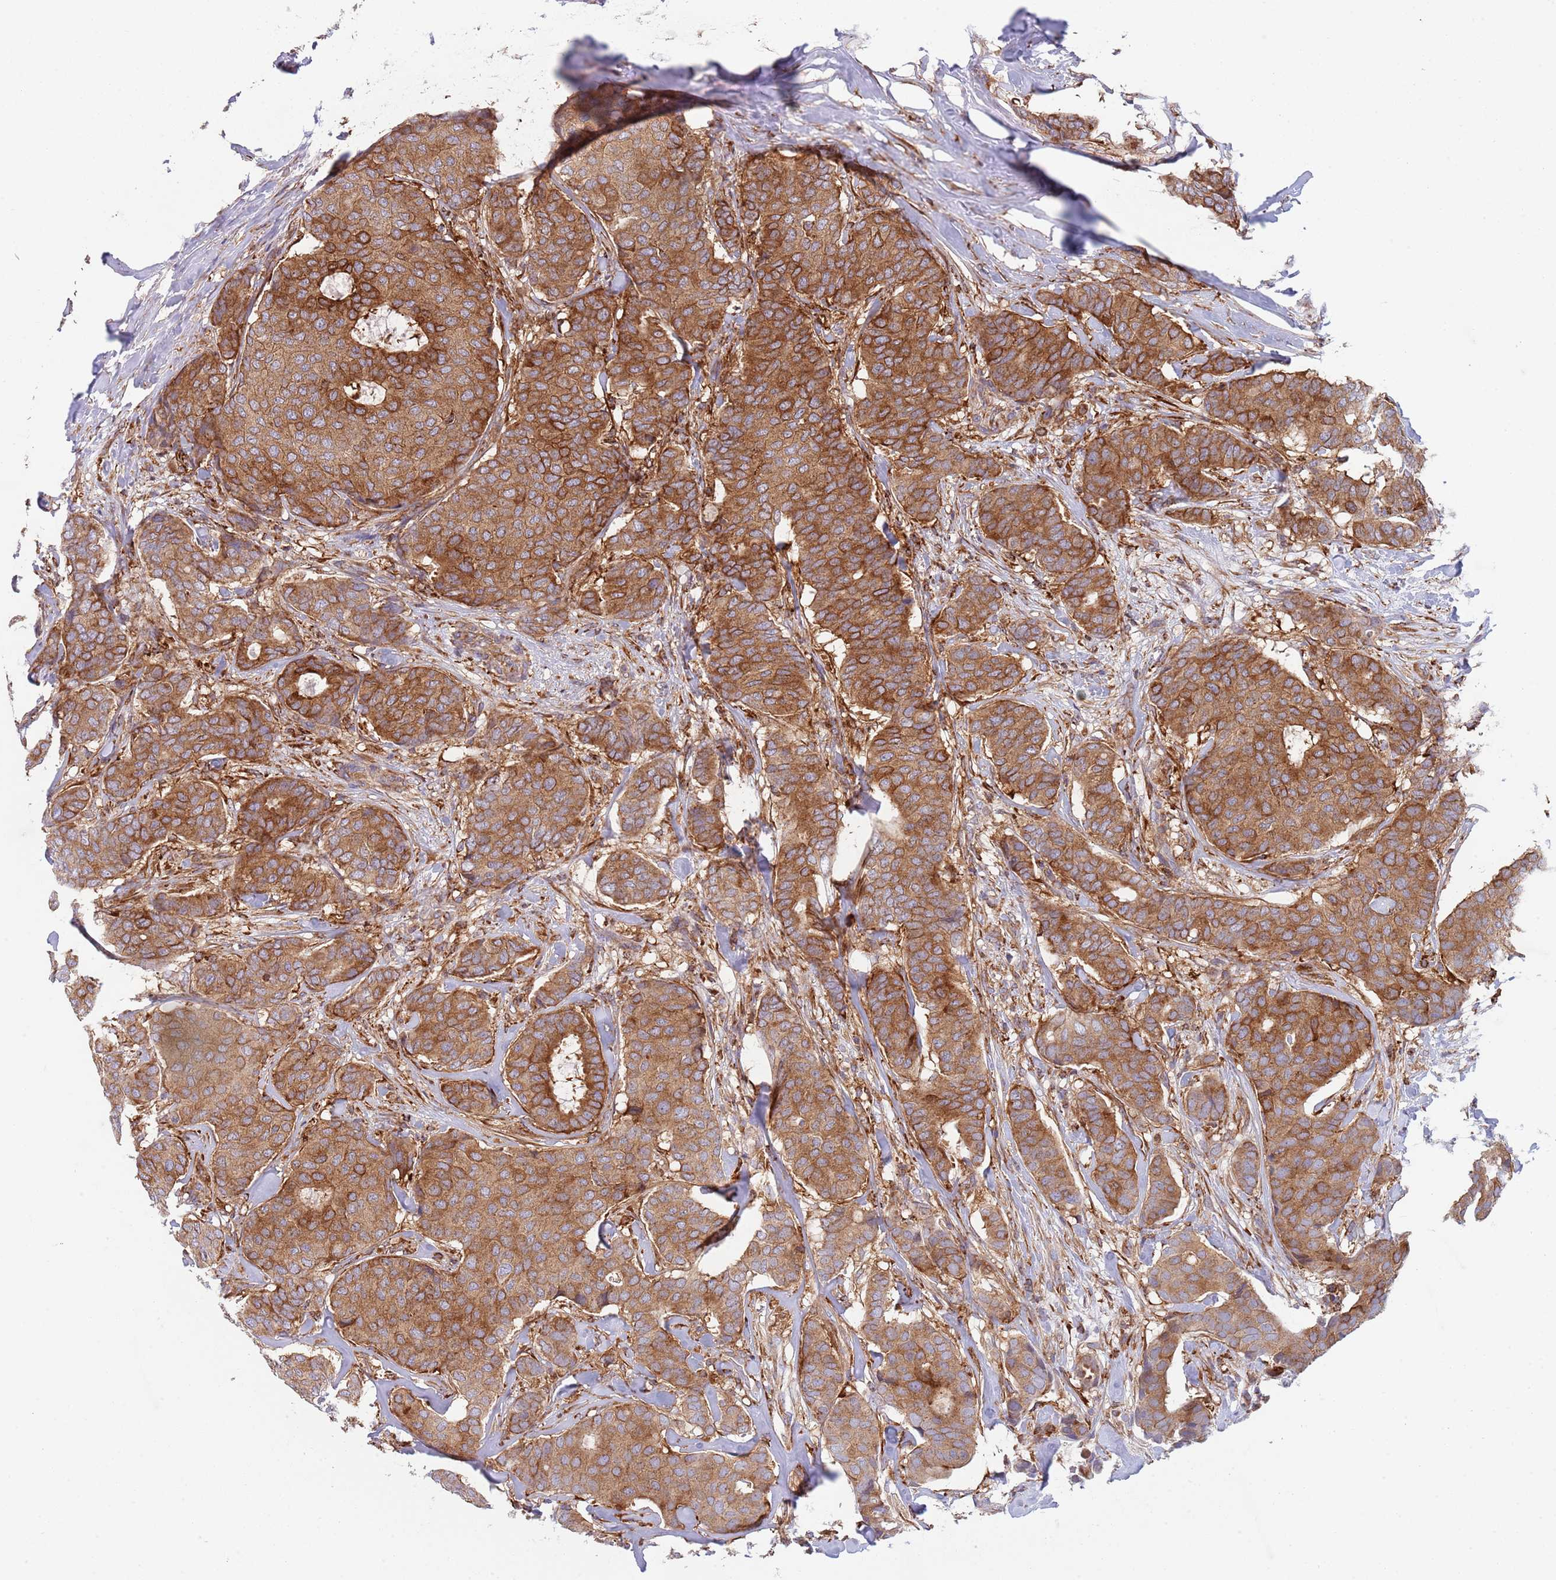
{"staining": {"intensity": "moderate", "quantity": ">75%", "location": "cytoplasmic/membranous"}, "tissue": "breast cancer", "cell_type": "Tumor cells", "image_type": "cancer", "snomed": [{"axis": "morphology", "description": "Duct carcinoma"}, {"axis": "topography", "description": "Breast"}], "caption": "Immunohistochemistry (IHC) photomicrograph of human breast cancer stained for a protein (brown), which shows medium levels of moderate cytoplasmic/membranous staining in about >75% of tumor cells.", "gene": "ZMYM5", "patient": {"sex": "female", "age": 75}}